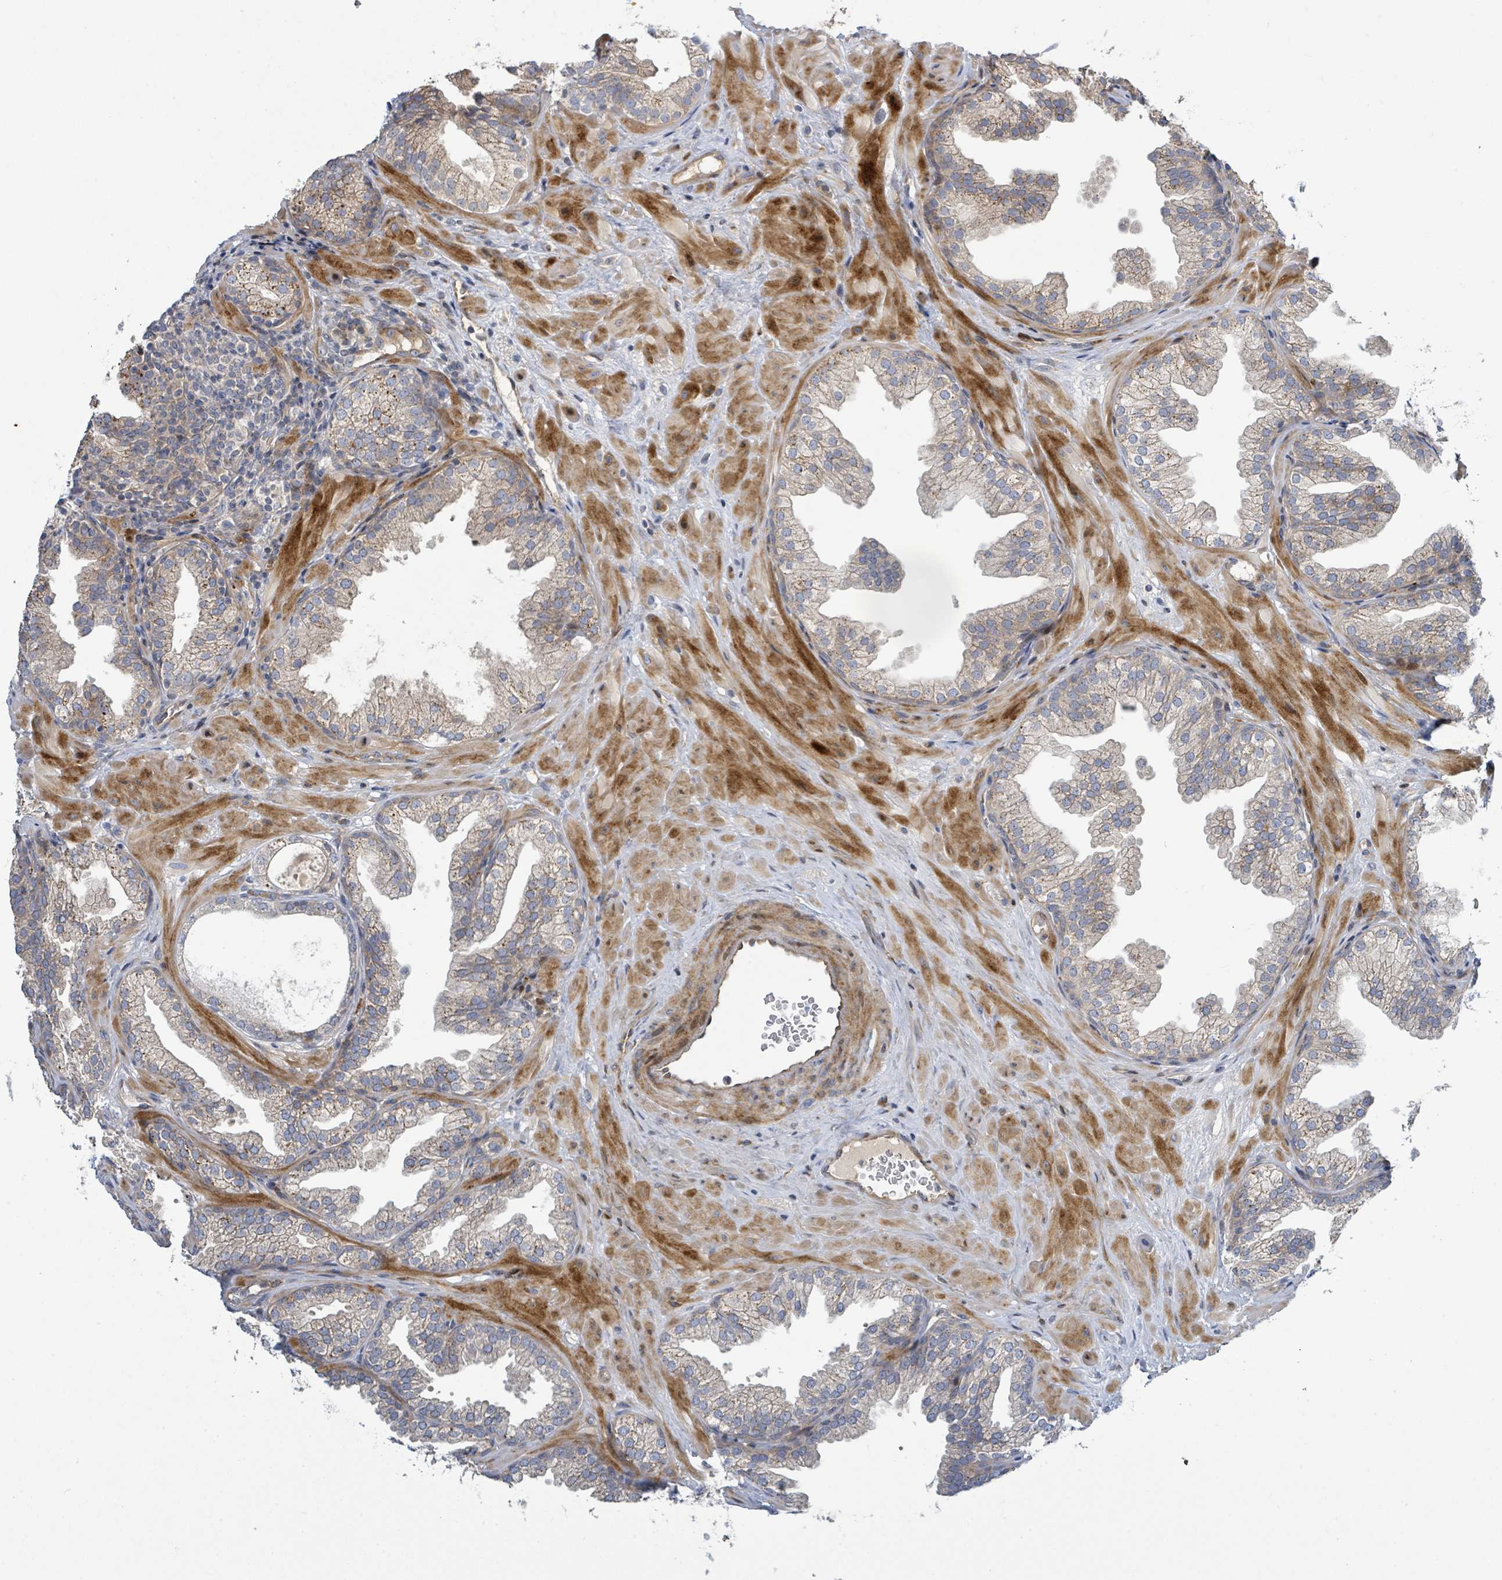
{"staining": {"intensity": "moderate", "quantity": "<25%", "location": "cytoplasmic/membranous"}, "tissue": "prostate", "cell_type": "Glandular cells", "image_type": "normal", "snomed": [{"axis": "morphology", "description": "Normal tissue, NOS"}, {"axis": "topography", "description": "Prostate"}], "caption": "DAB immunohistochemical staining of benign human prostate reveals moderate cytoplasmic/membranous protein expression in approximately <25% of glandular cells.", "gene": "CFAP210", "patient": {"sex": "male", "age": 37}}